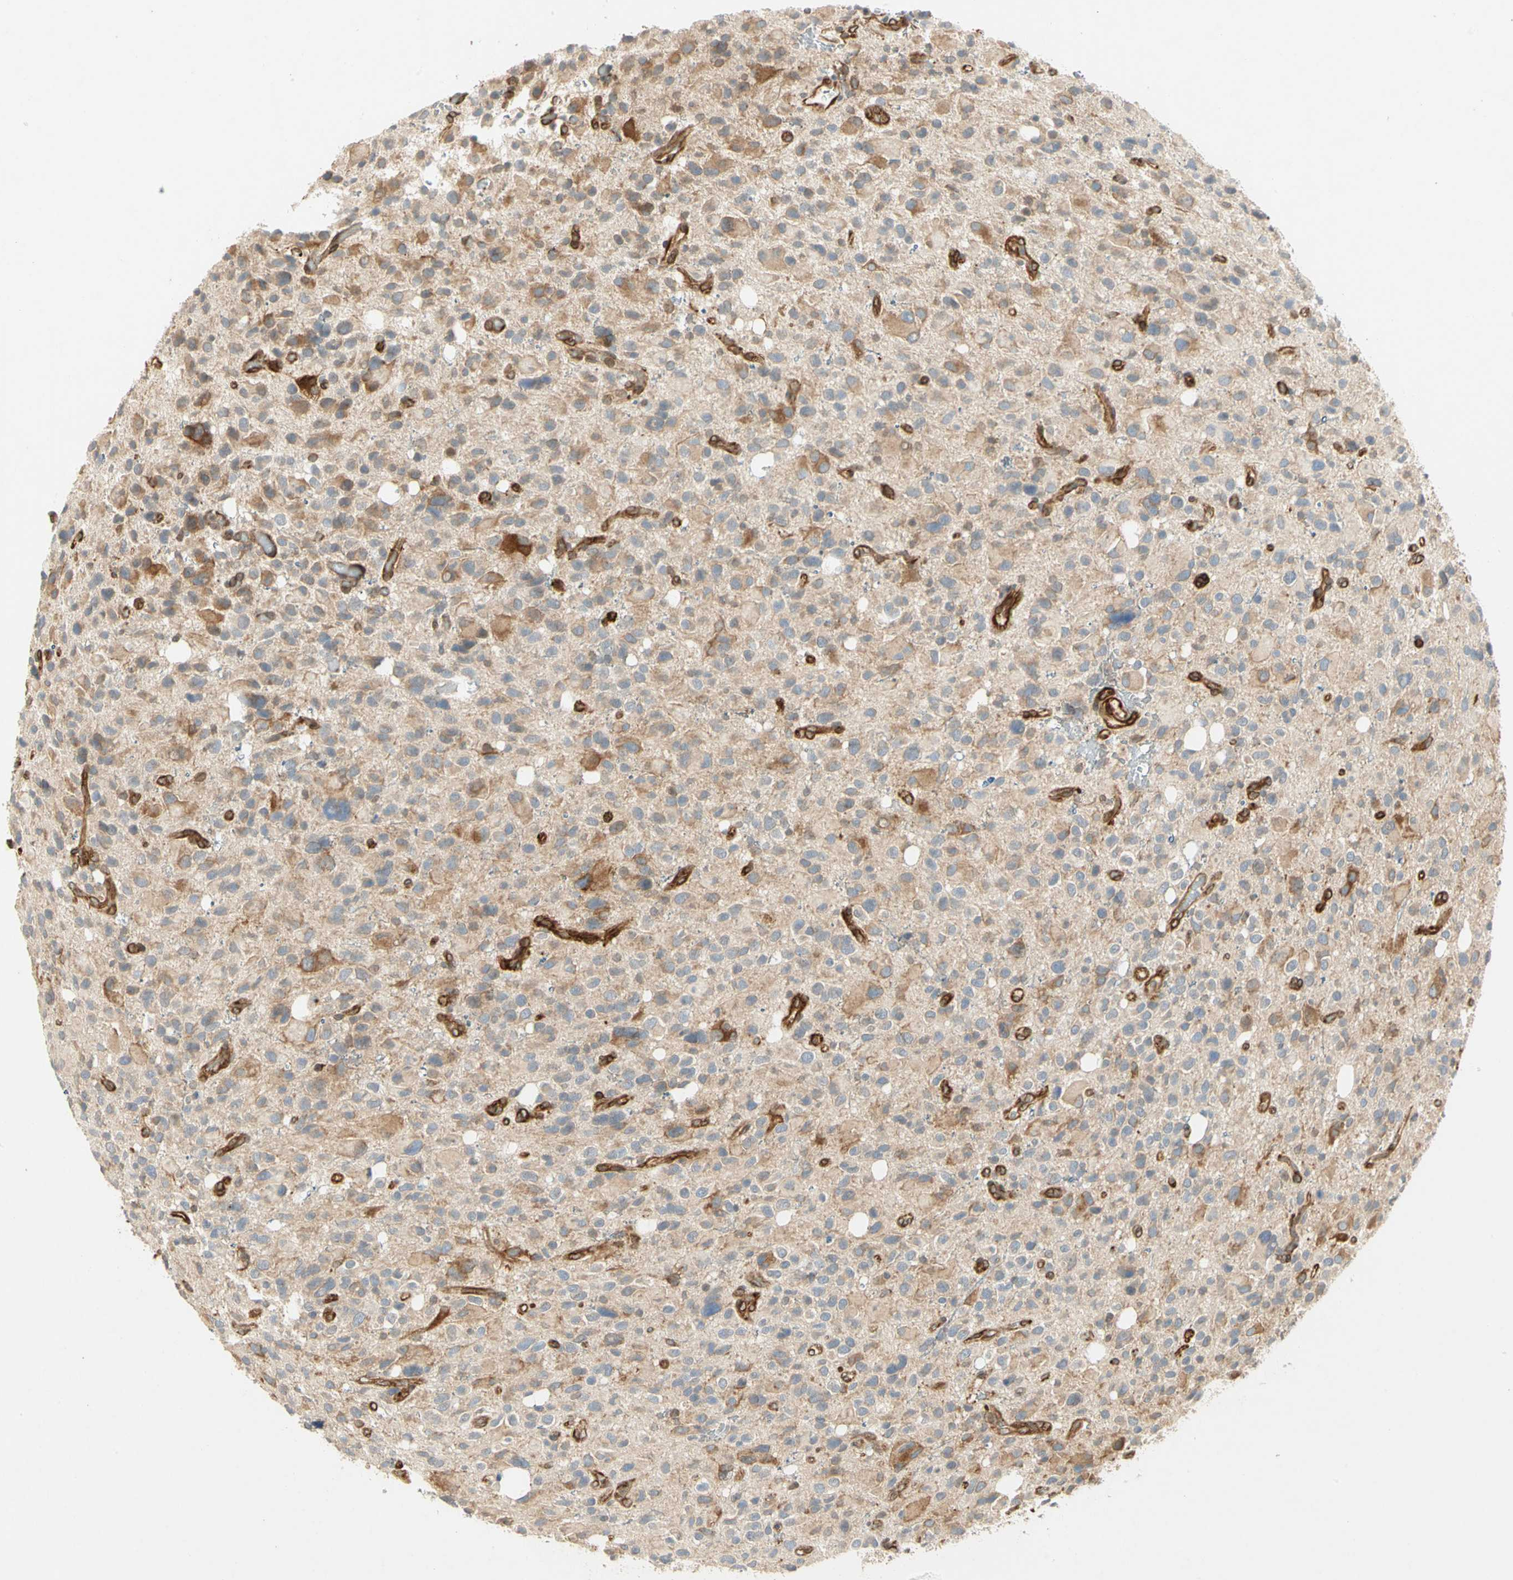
{"staining": {"intensity": "moderate", "quantity": ">75%", "location": "cytoplasmic/membranous"}, "tissue": "glioma", "cell_type": "Tumor cells", "image_type": "cancer", "snomed": [{"axis": "morphology", "description": "Glioma, malignant, High grade"}, {"axis": "topography", "description": "Brain"}], "caption": "IHC of malignant glioma (high-grade) displays medium levels of moderate cytoplasmic/membranous expression in about >75% of tumor cells. The protein of interest is shown in brown color, while the nuclei are stained blue.", "gene": "TAPBP", "patient": {"sex": "male", "age": 48}}